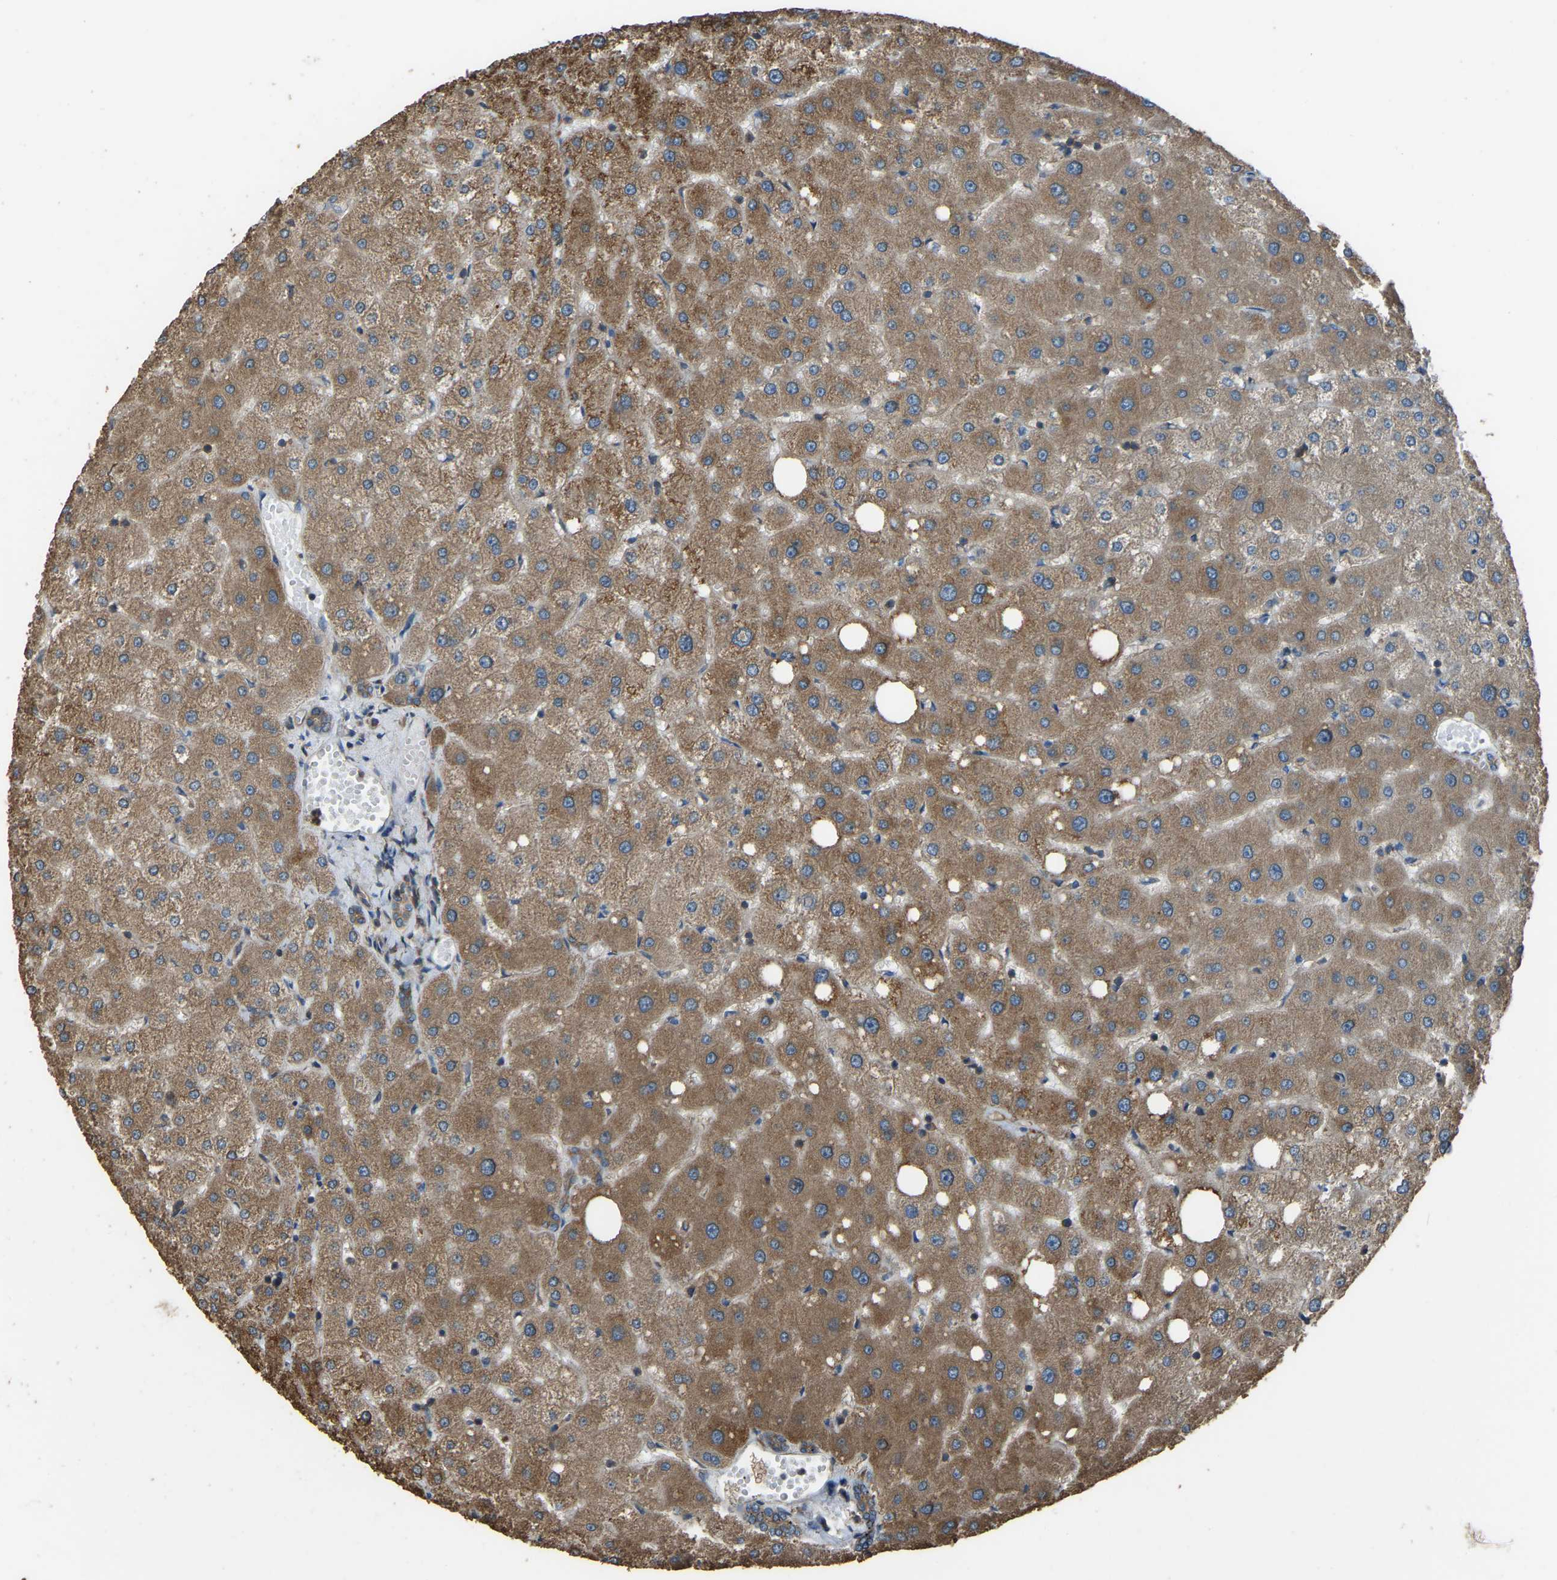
{"staining": {"intensity": "weak", "quantity": ">75%", "location": "cytoplasmic/membranous"}, "tissue": "liver", "cell_type": "Cholangiocytes", "image_type": "normal", "snomed": [{"axis": "morphology", "description": "Normal tissue, NOS"}, {"axis": "topography", "description": "Liver"}], "caption": "A brown stain labels weak cytoplasmic/membranous staining of a protein in cholangiocytes of normal human liver.", "gene": "SLC4A2", "patient": {"sex": "male", "age": 73}}